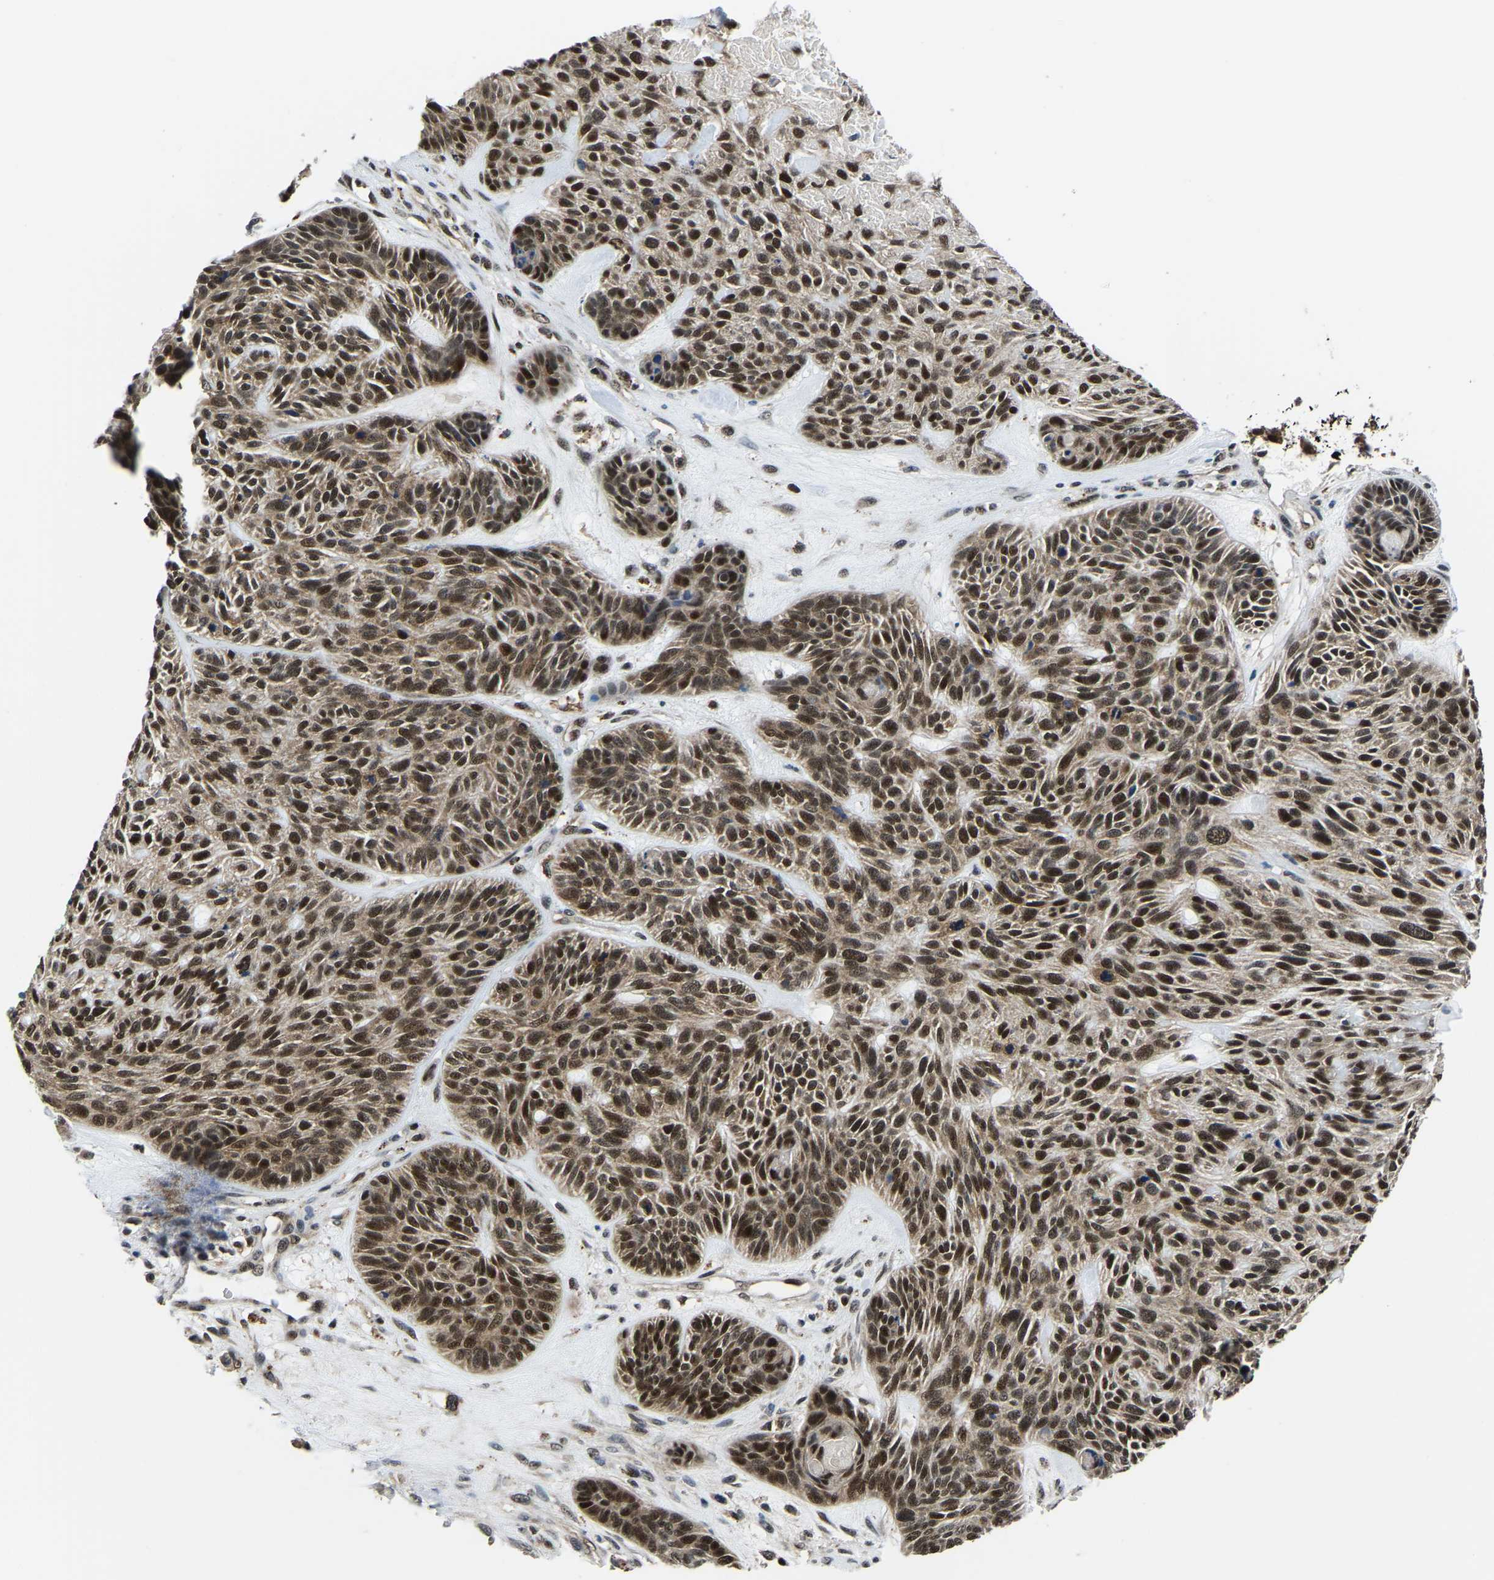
{"staining": {"intensity": "strong", "quantity": ">75%", "location": "nuclear"}, "tissue": "skin cancer", "cell_type": "Tumor cells", "image_type": "cancer", "snomed": [{"axis": "morphology", "description": "Basal cell carcinoma"}, {"axis": "topography", "description": "Skin"}], "caption": "Immunohistochemical staining of human basal cell carcinoma (skin) exhibits high levels of strong nuclear expression in approximately >75% of tumor cells.", "gene": "DFFA", "patient": {"sex": "male", "age": 55}}